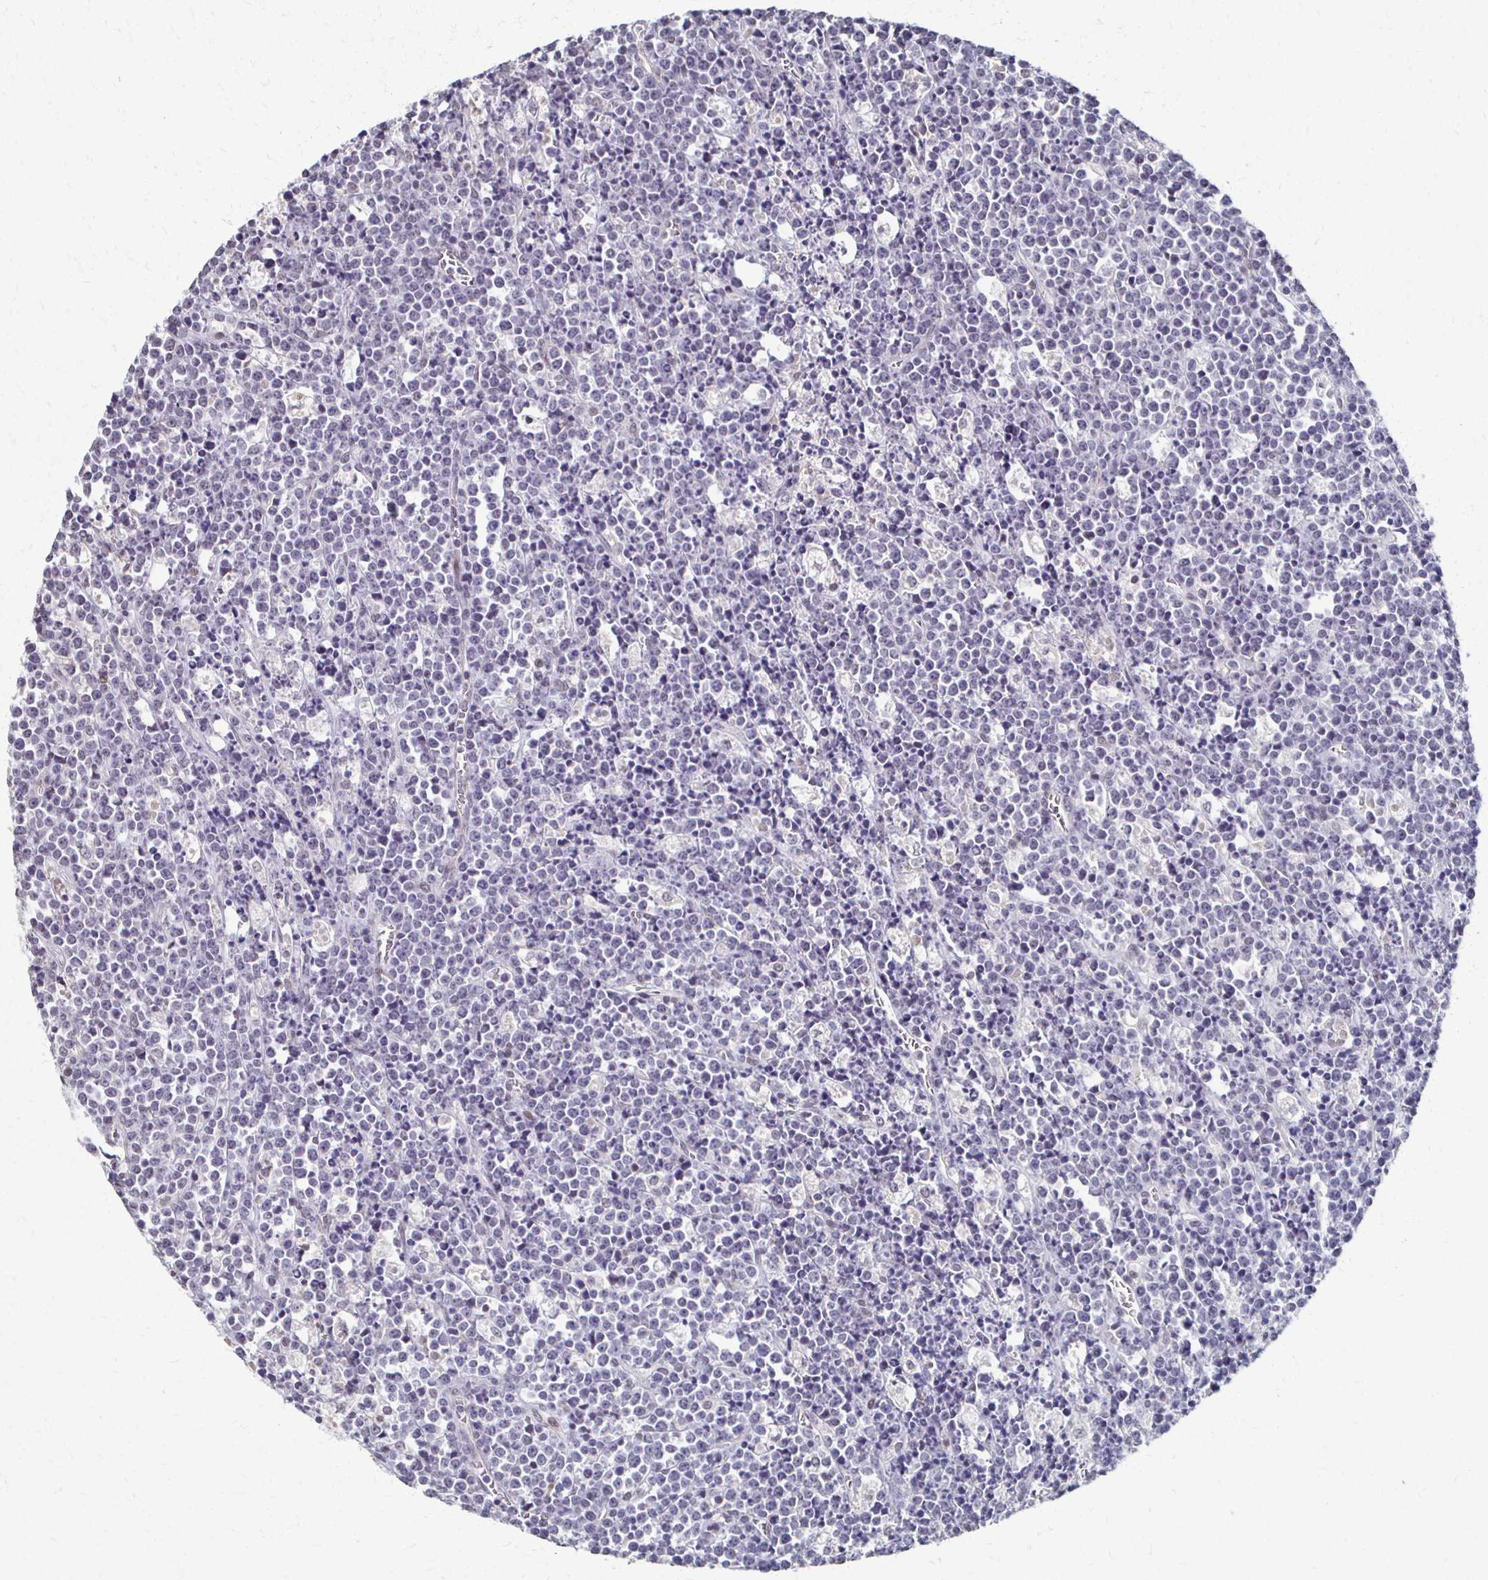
{"staining": {"intensity": "negative", "quantity": "none", "location": "none"}, "tissue": "lymphoma", "cell_type": "Tumor cells", "image_type": "cancer", "snomed": [{"axis": "morphology", "description": "Malignant lymphoma, non-Hodgkin's type, High grade"}, {"axis": "topography", "description": "Ovary"}], "caption": "Photomicrograph shows no significant protein positivity in tumor cells of lymphoma. (DAB (3,3'-diaminobenzidine) immunohistochemistry visualized using brightfield microscopy, high magnification).", "gene": "DAB1", "patient": {"sex": "female", "age": 56}}